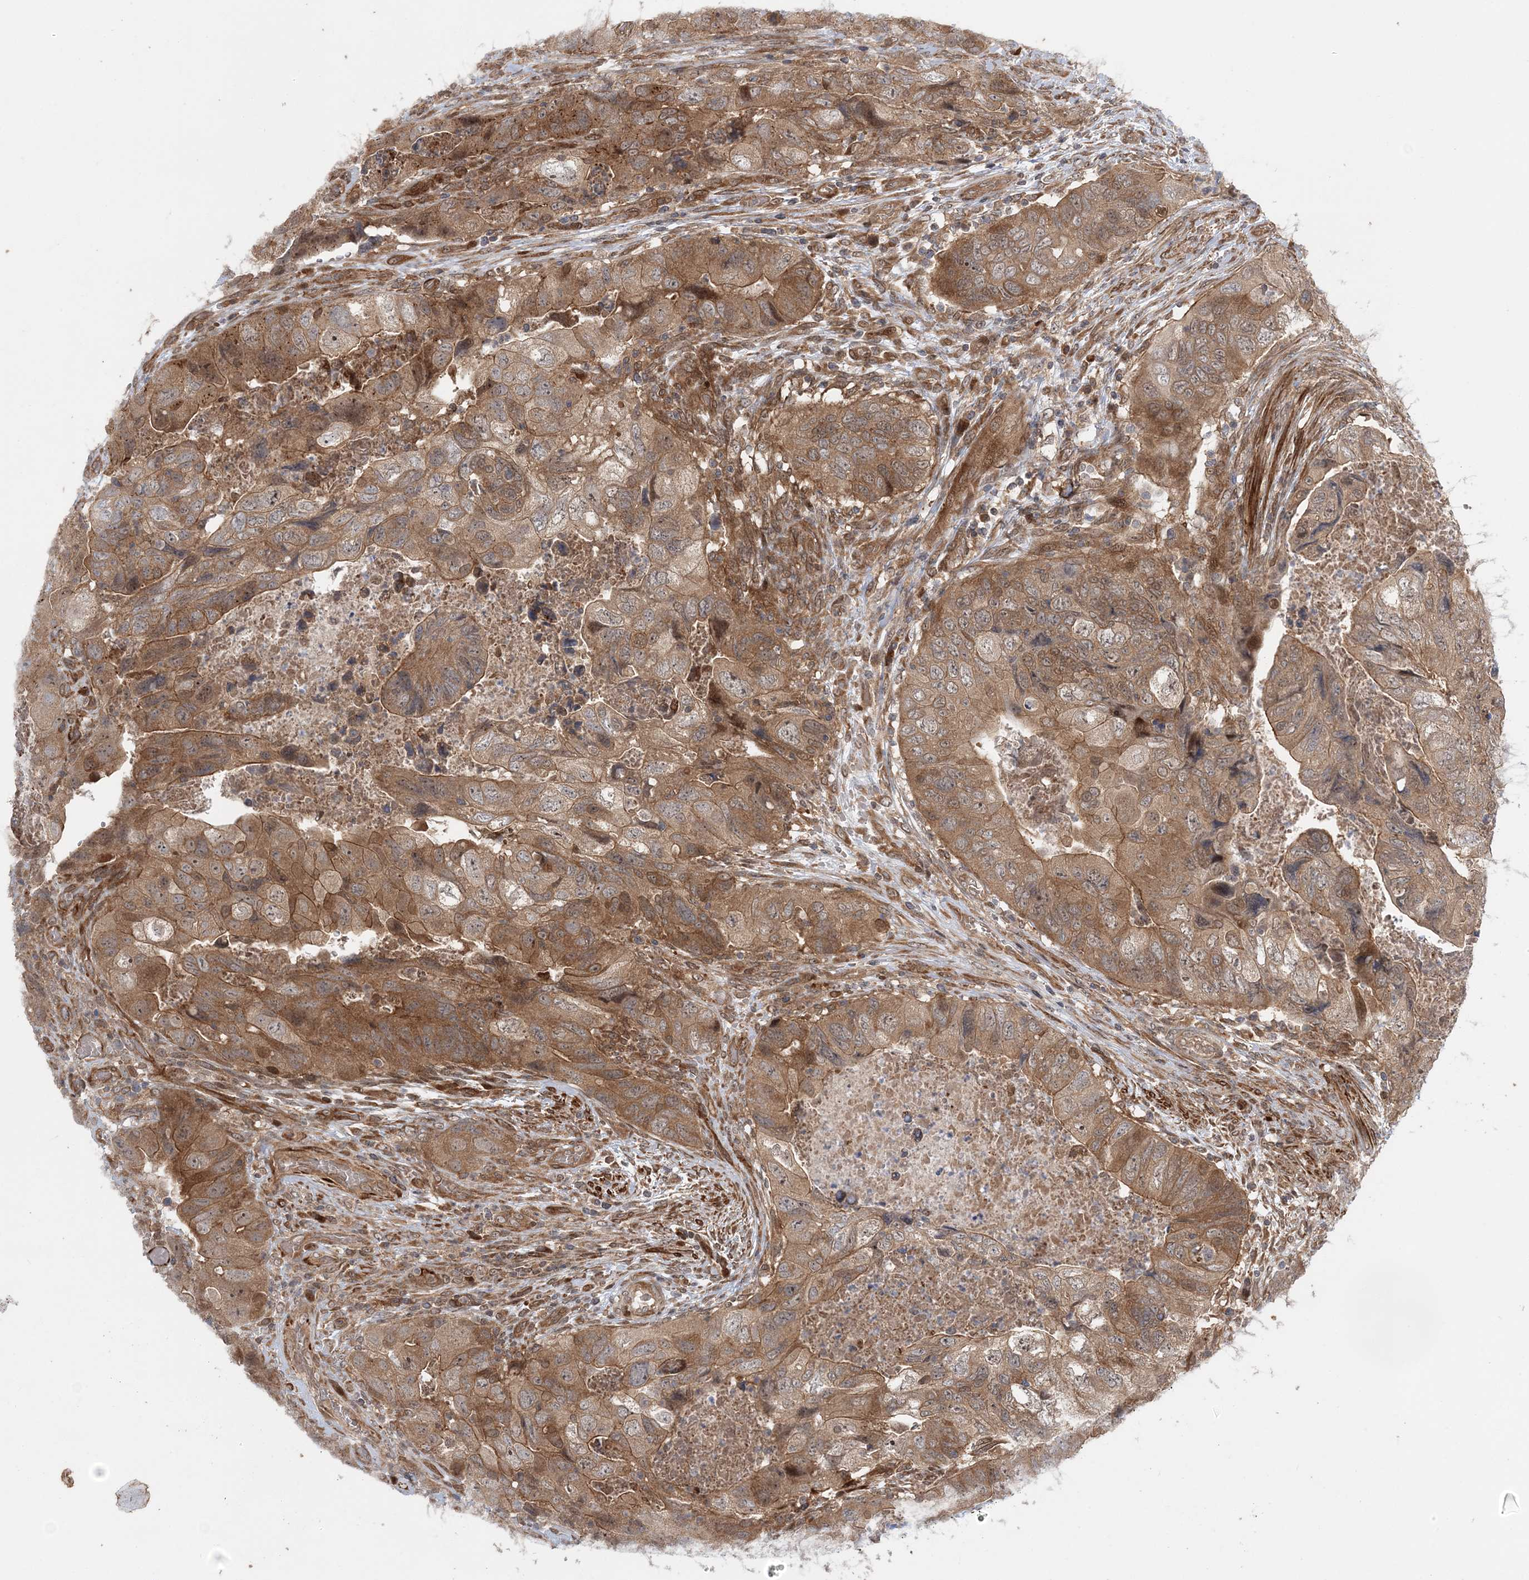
{"staining": {"intensity": "moderate", "quantity": ">75%", "location": "cytoplasmic/membranous"}, "tissue": "colorectal cancer", "cell_type": "Tumor cells", "image_type": "cancer", "snomed": [{"axis": "morphology", "description": "Adenocarcinoma, NOS"}, {"axis": "topography", "description": "Rectum"}], "caption": "Colorectal cancer (adenocarcinoma) tissue displays moderate cytoplasmic/membranous positivity in approximately >75% of tumor cells (DAB (3,3'-diaminobenzidine) IHC, brown staining for protein, blue staining for nuclei).", "gene": "UBTD2", "patient": {"sex": "male", "age": 63}}